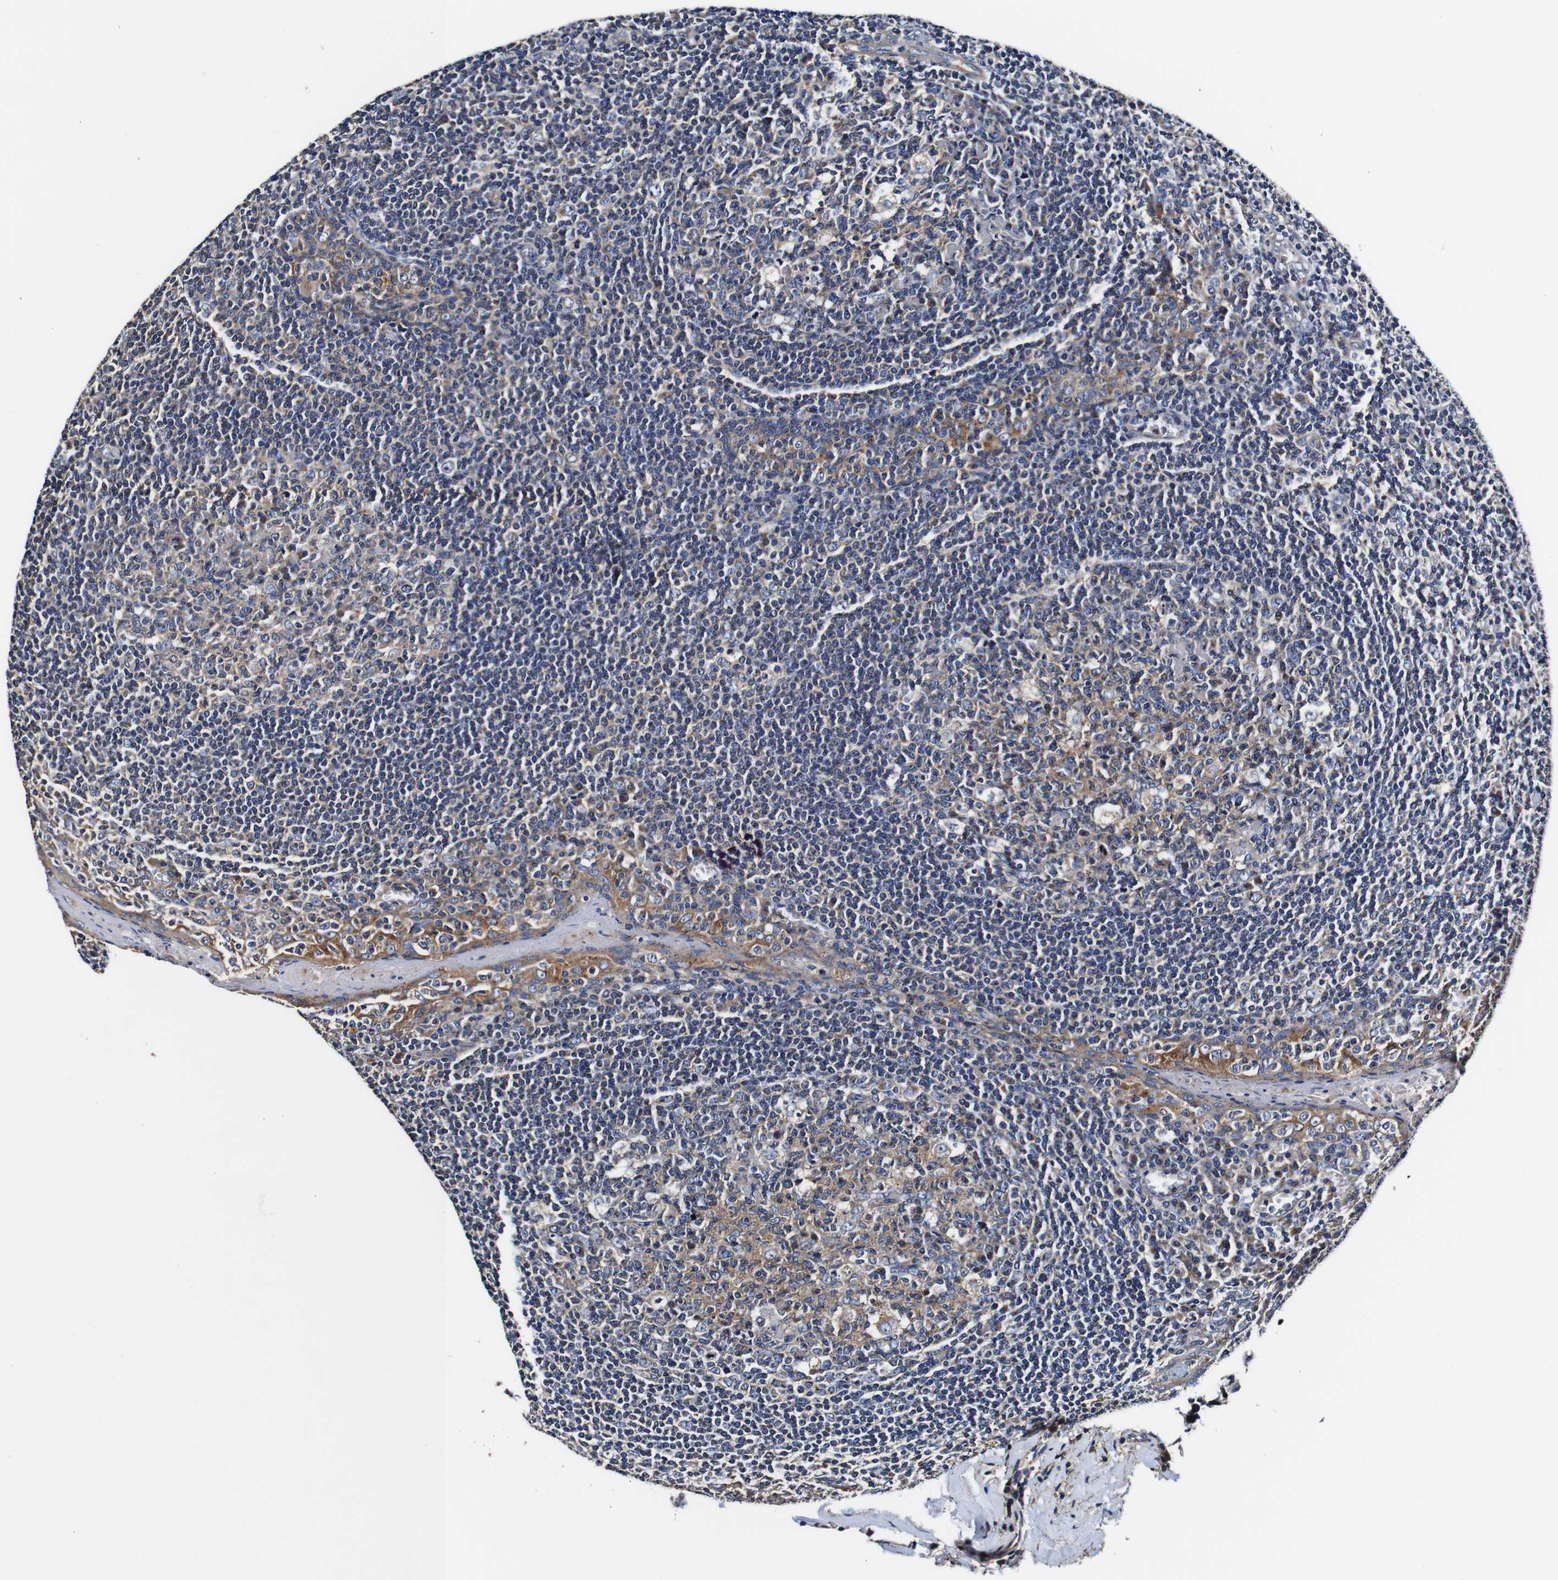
{"staining": {"intensity": "weak", "quantity": "25%-75%", "location": "cytoplasmic/membranous"}, "tissue": "tonsil", "cell_type": "Germinal center cells", "image_type": "normal", "snomed": [{"axis": "morphology", "description": "Normal tissue, NOS"}, {"axis": "topography", "description": "Tonsil"}], "caption": "IHC of benign tonsil reveals low levels of weak cytoplasmic/membranous staining in about 25%-75% of germinal center cells.", "gene": "PDCD6IP", "patient": {"sex": "male", "age": 31}}